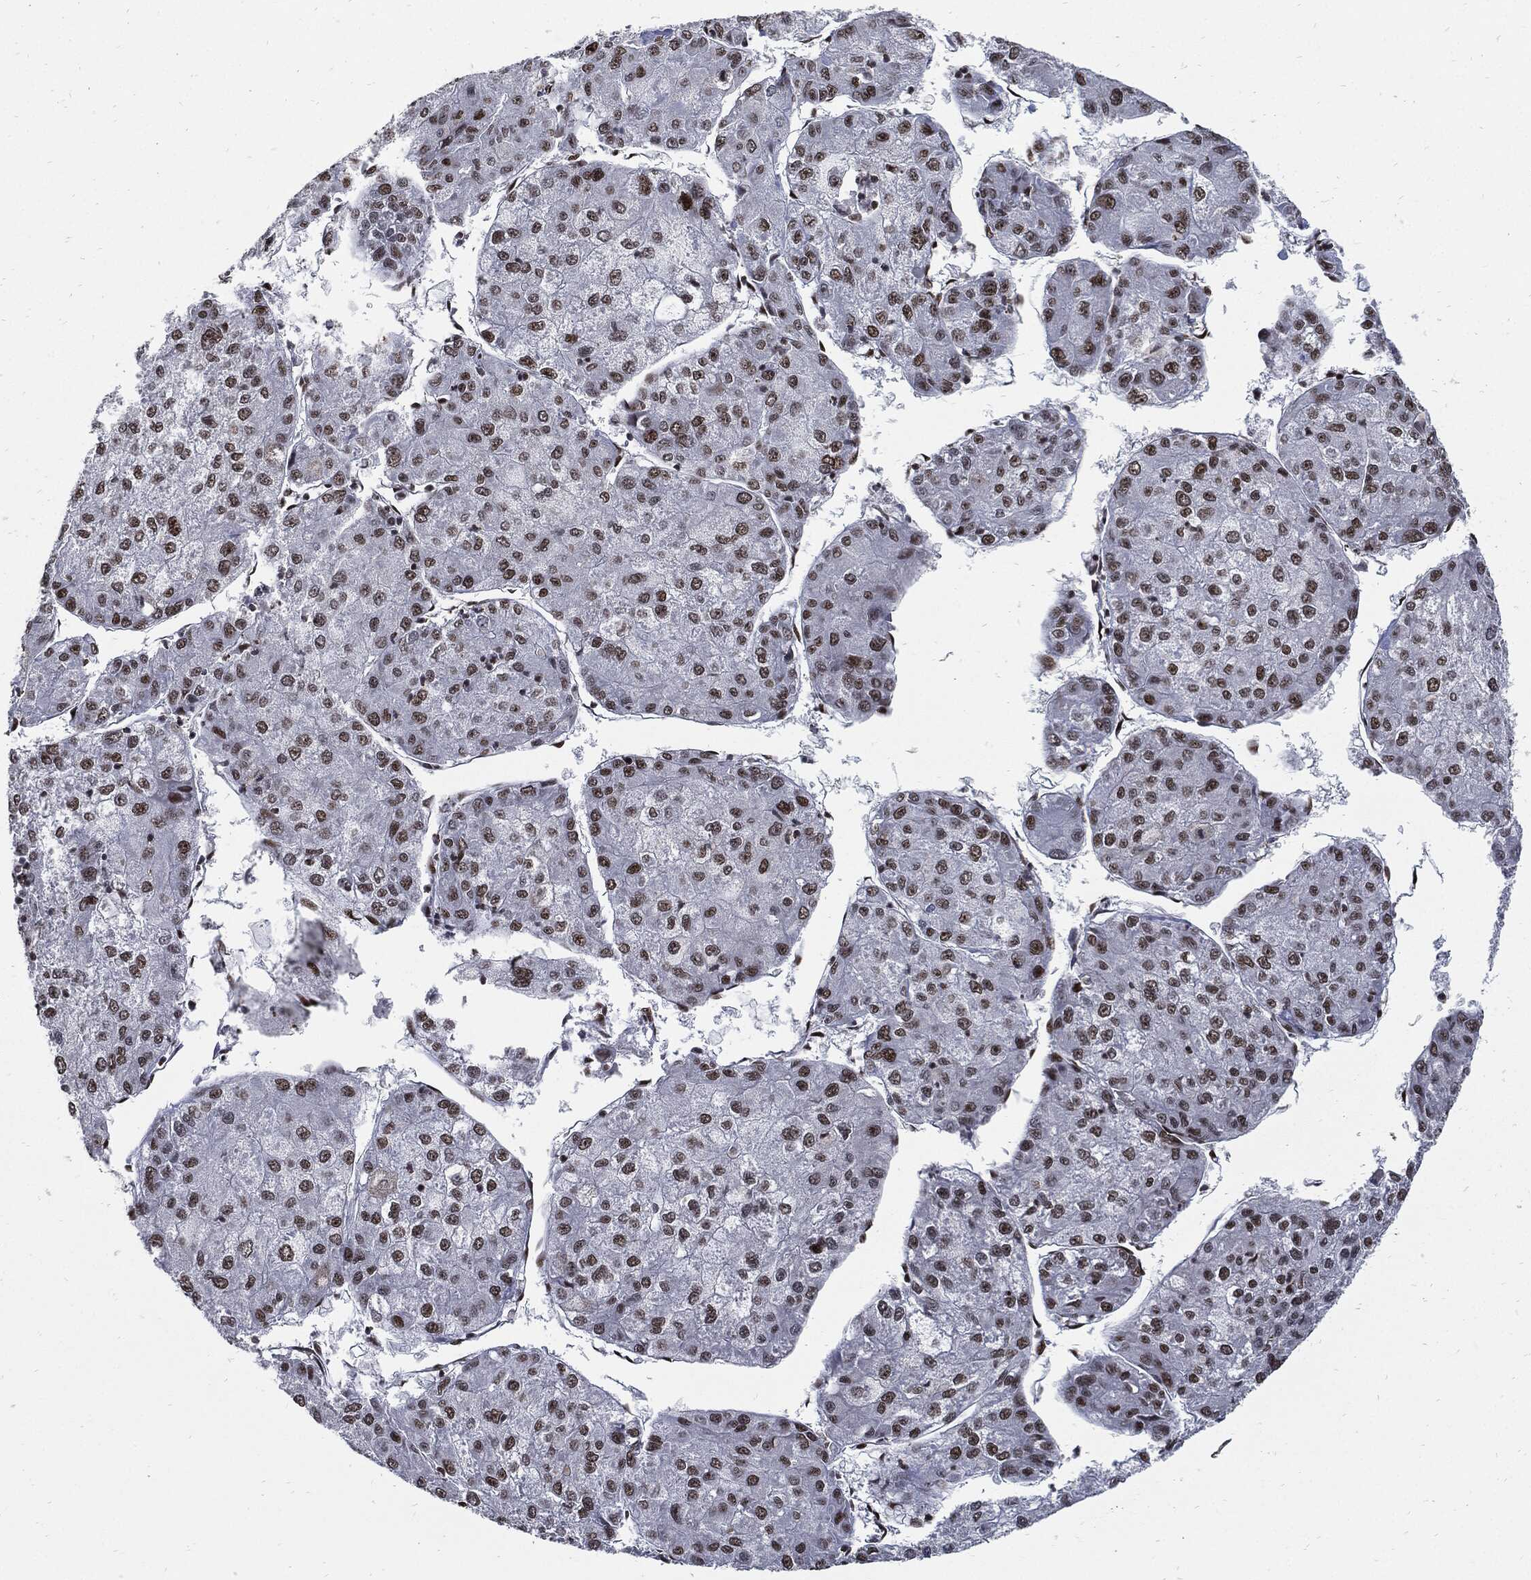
{"staining": {"intensity": "moderate", "quantity": ">75%", "location": "nuclear"}, "tissue": "liver cancer", "cell_type": "Tumor cells", "image_type": "cancer", "snomed": [{"axis": "morphology", "description": "Carcinoma, Hepatocellular, NOS"}, {"axis": "topography", "description": "Liver"}], "caption": "Protein expression analysis of liver hepatocellular carcinoma exhibits moderate nuclear positivity in about >75% of tumor cells.", "gene": "TERF2", "patient": {"sex": "male", "age": 43}}